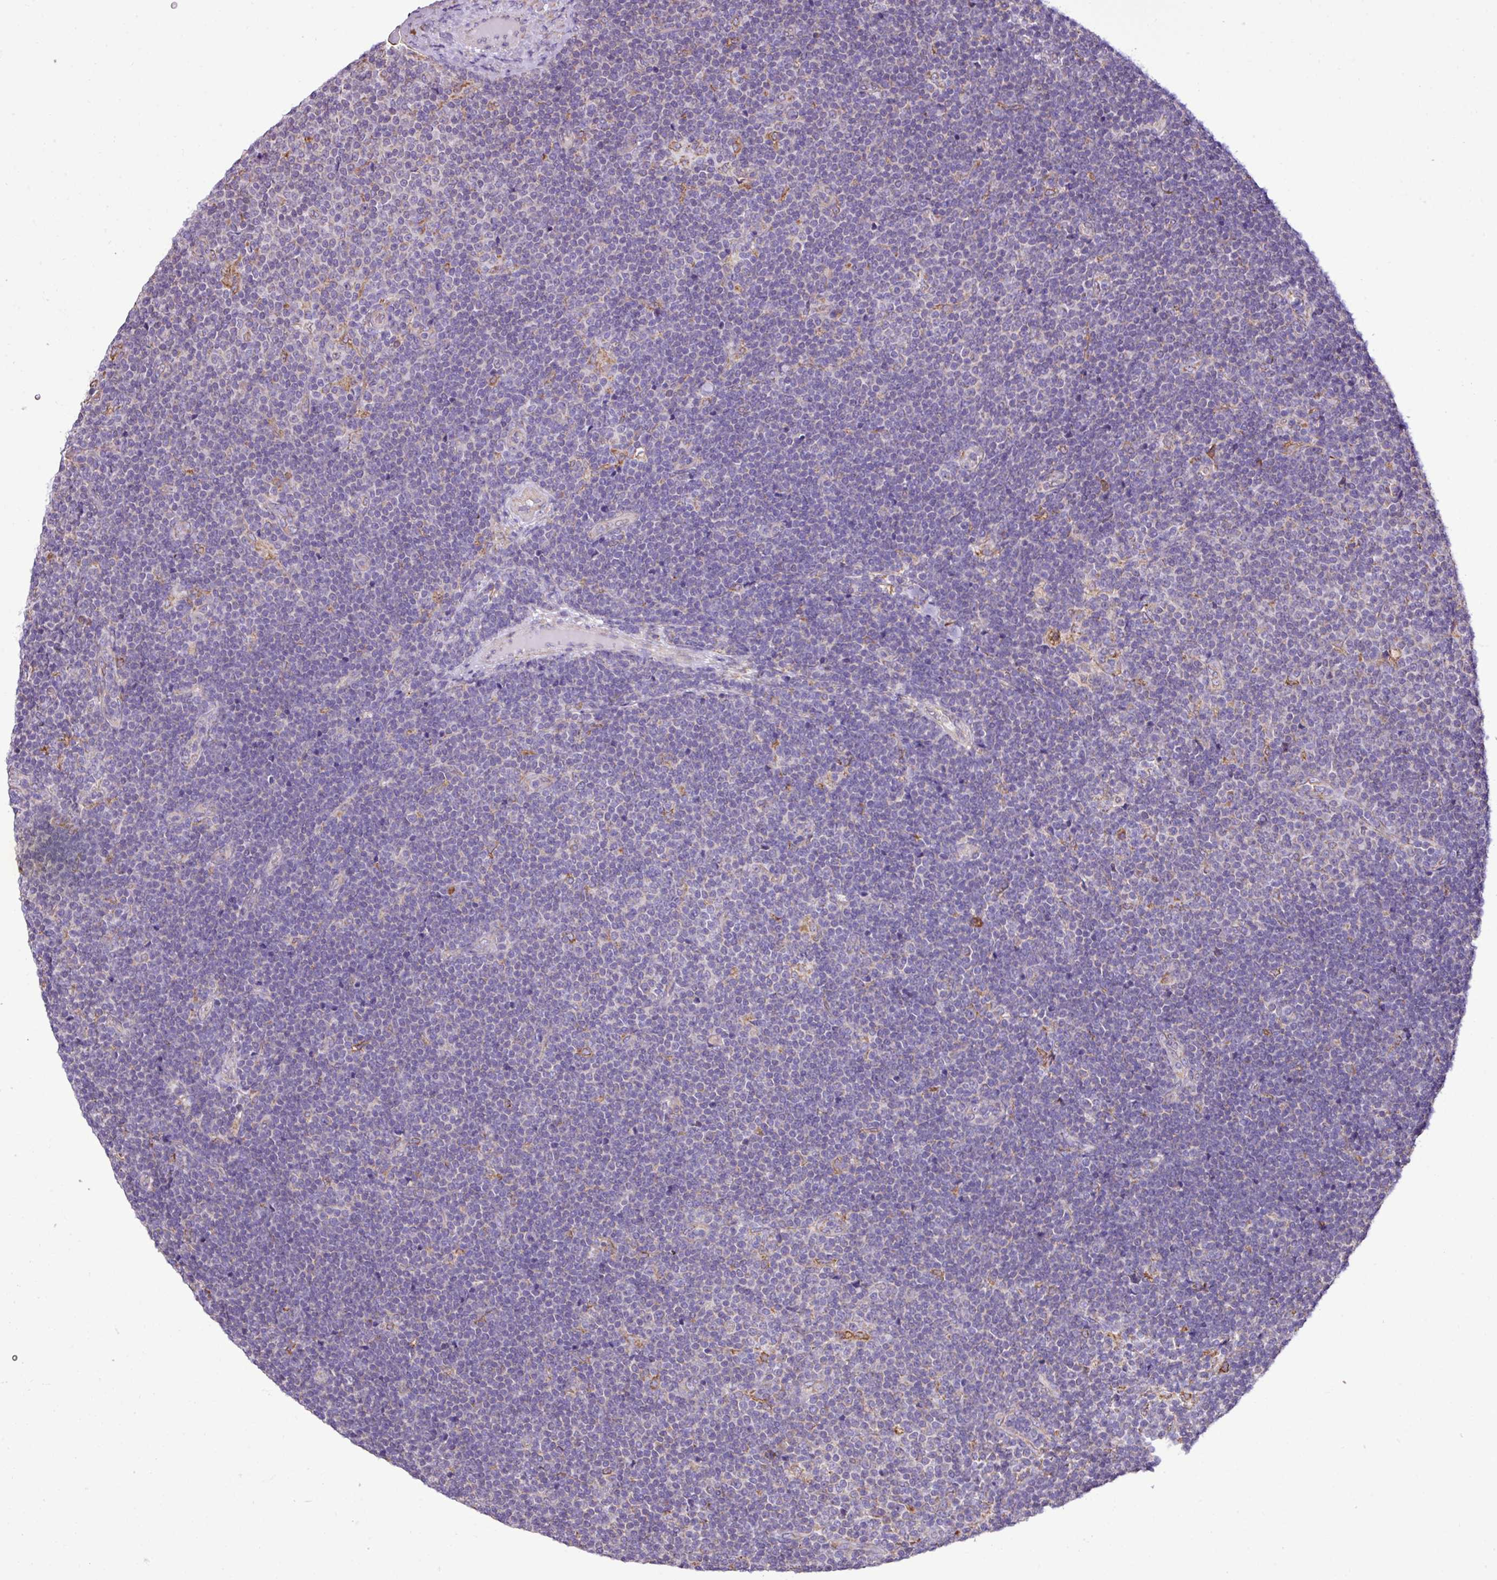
{"staining": {"intensity": "negative", "quantity": "none", "location": "none"}, "tissue": "lymphoma", "cell_type": "Tumor cells", "image_type": "cancer", "snomed": [{"axis": "morphology", "description": "Malignant lymphoma, non-Hodgkin's type, Low grade"}, {"axis": "topography", "description": "Lymph node"}], "caption": "DAB (3,3'-diaminobenzidine) immunohistochemical staining of human lymphoma reveals no significant staining in tumor cells. Nuclei are stained in blue.", "gene": "ZSCAN5A", "patient": {"sex": "male", "age": 48}}